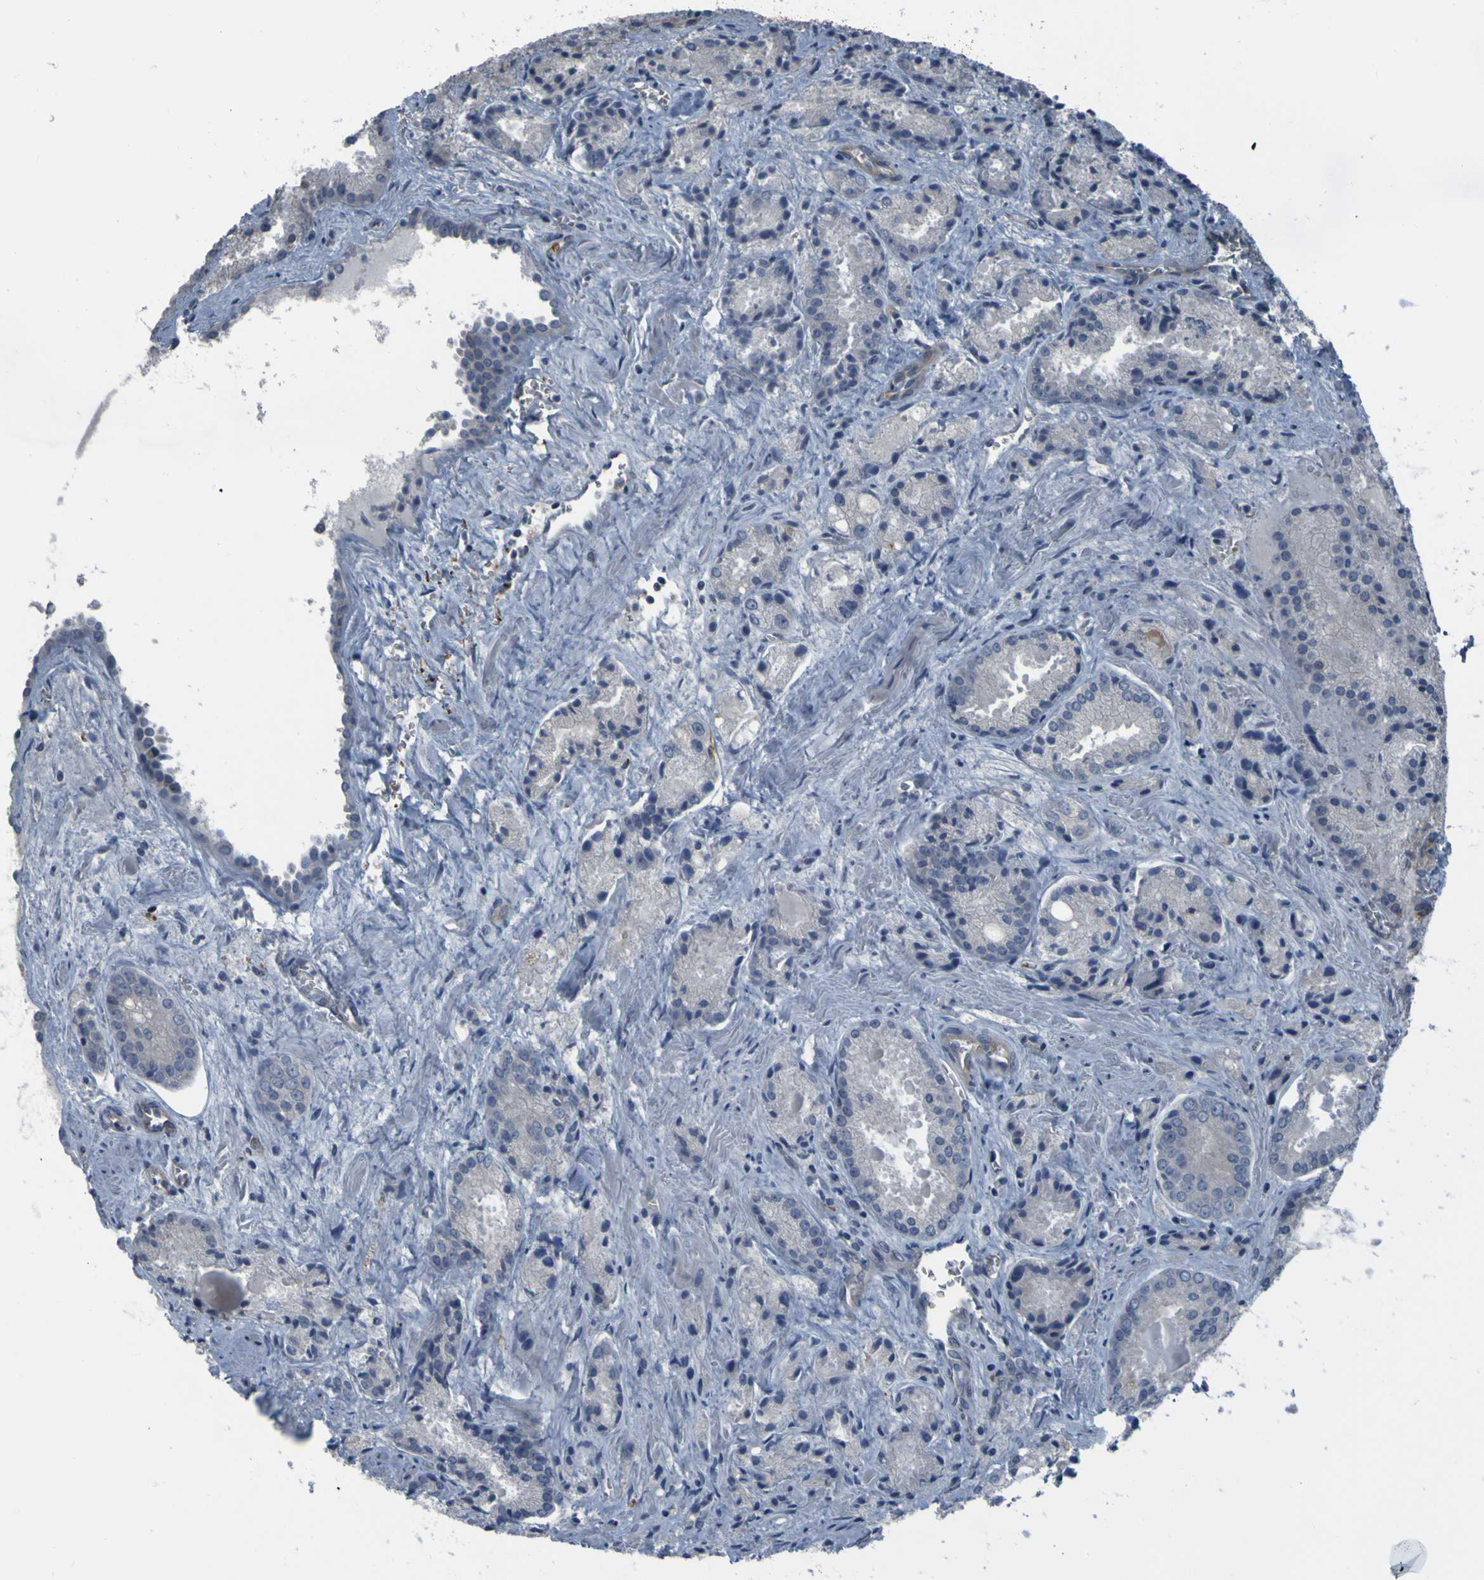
{"staining": {"intensity": "negative", "quantity": "none", "location": "none"}, "tissue": "prostate cancer", "cell_type": "Tumor cells", "image_type": "cancer", "snomed": [{"axis": "morphology", "description": "Adenocarcinoma, Low grade"}, {"axis": "topography", "description": "Prostate"}], "caption": "IHC of human prostate cancer reveals no positivity in tumor cells.", "gene": "GRAMD1A", "patient": {"sex": "male", "age": 64}}